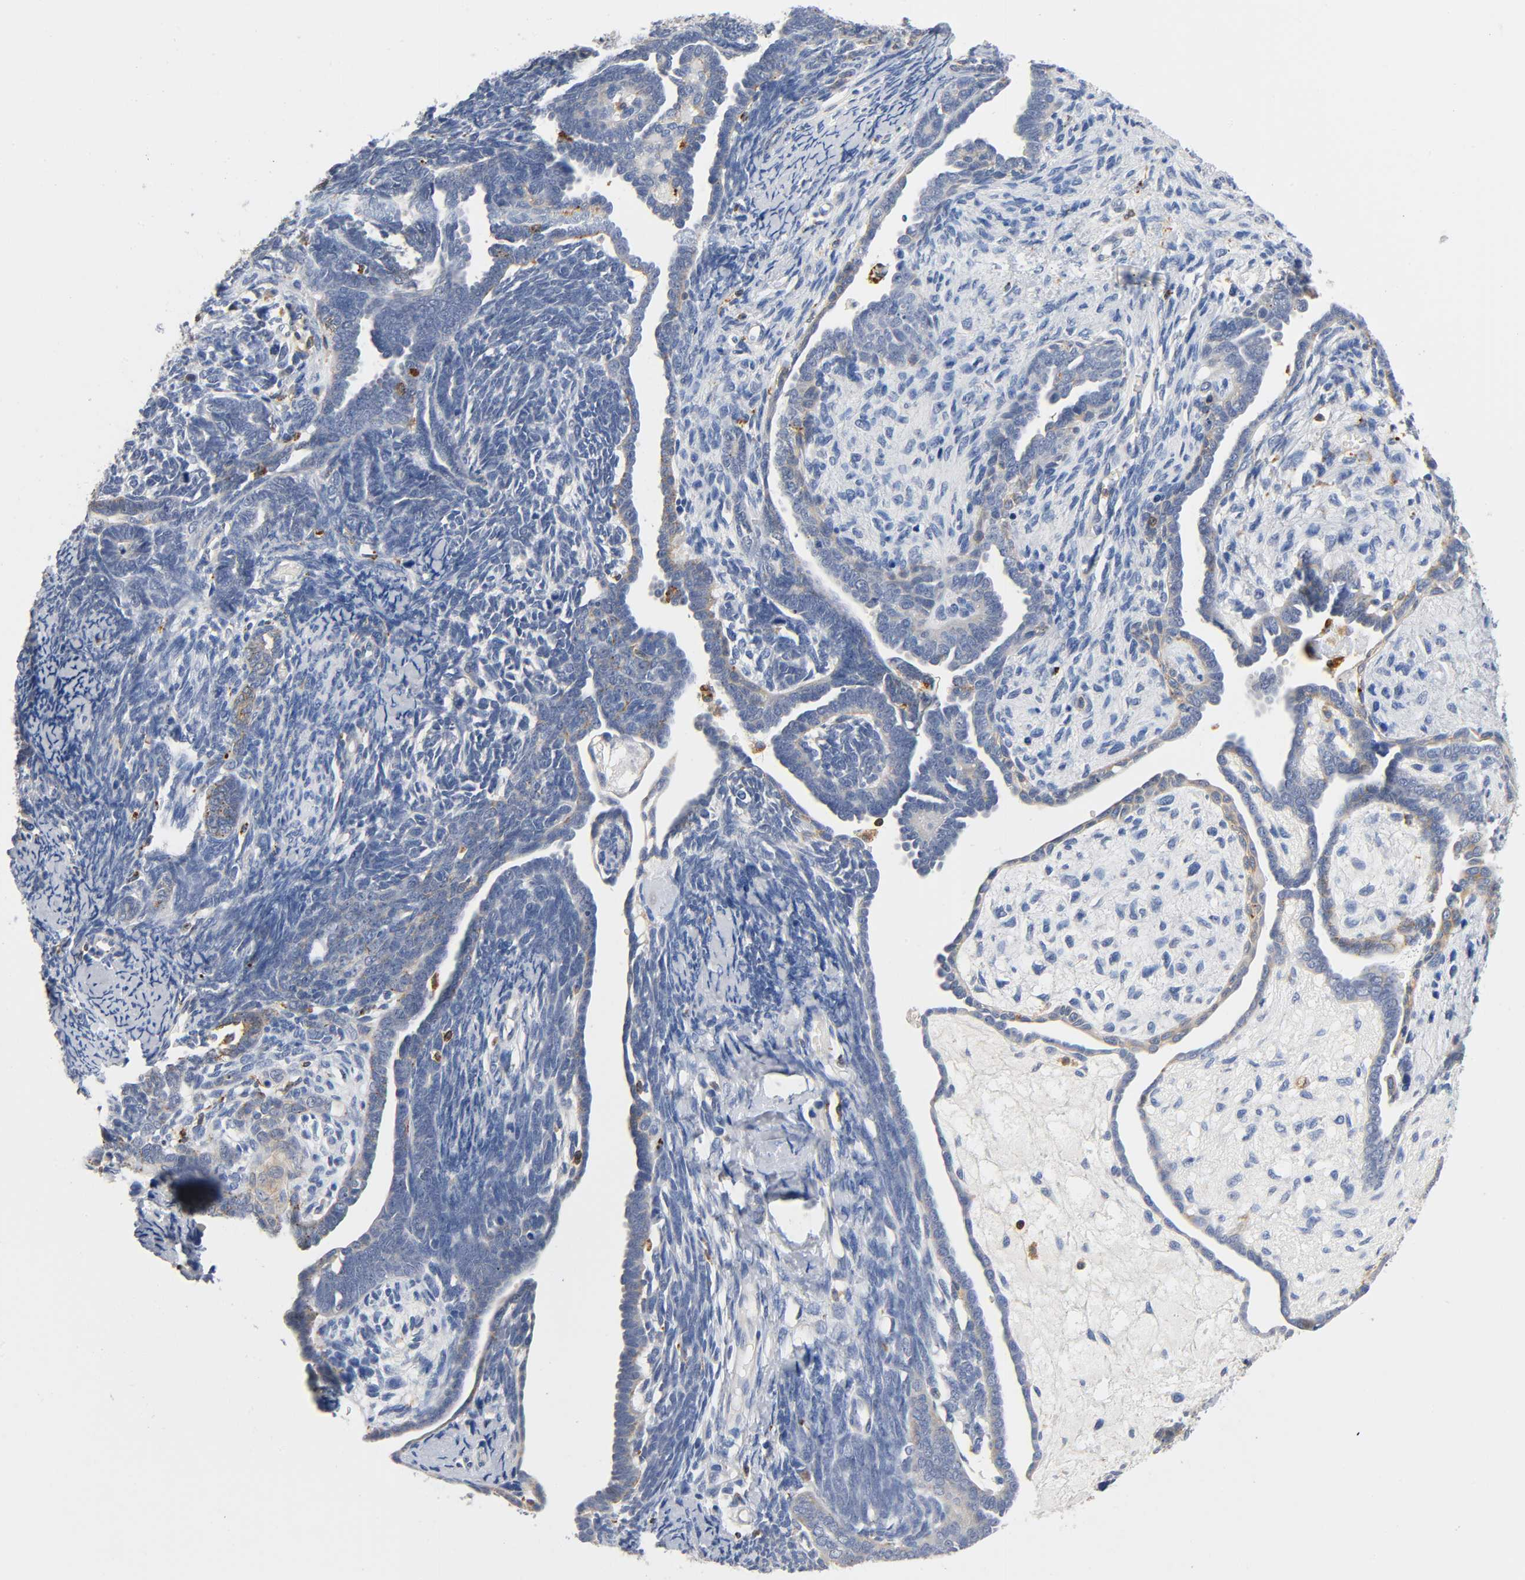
{"staining": {"intensity": "negative", "quantity": "none", "location": "none"}, "tissue": "endometrial cancer", "cell_type": "Tumor cells", "image_type": "cancer", "snomed": [{"axis": "morphology", "description": "Neoplasm, malignant, NOS"}, {"axis": "topography", "description": "Endometrium"}], "caption": "Tumor cells are negative for brown protein staining in endometrial cancer (neoplasm (malignant)).", "gene": "UCKL1", "patient": {"sex": "female", "age": 74}}